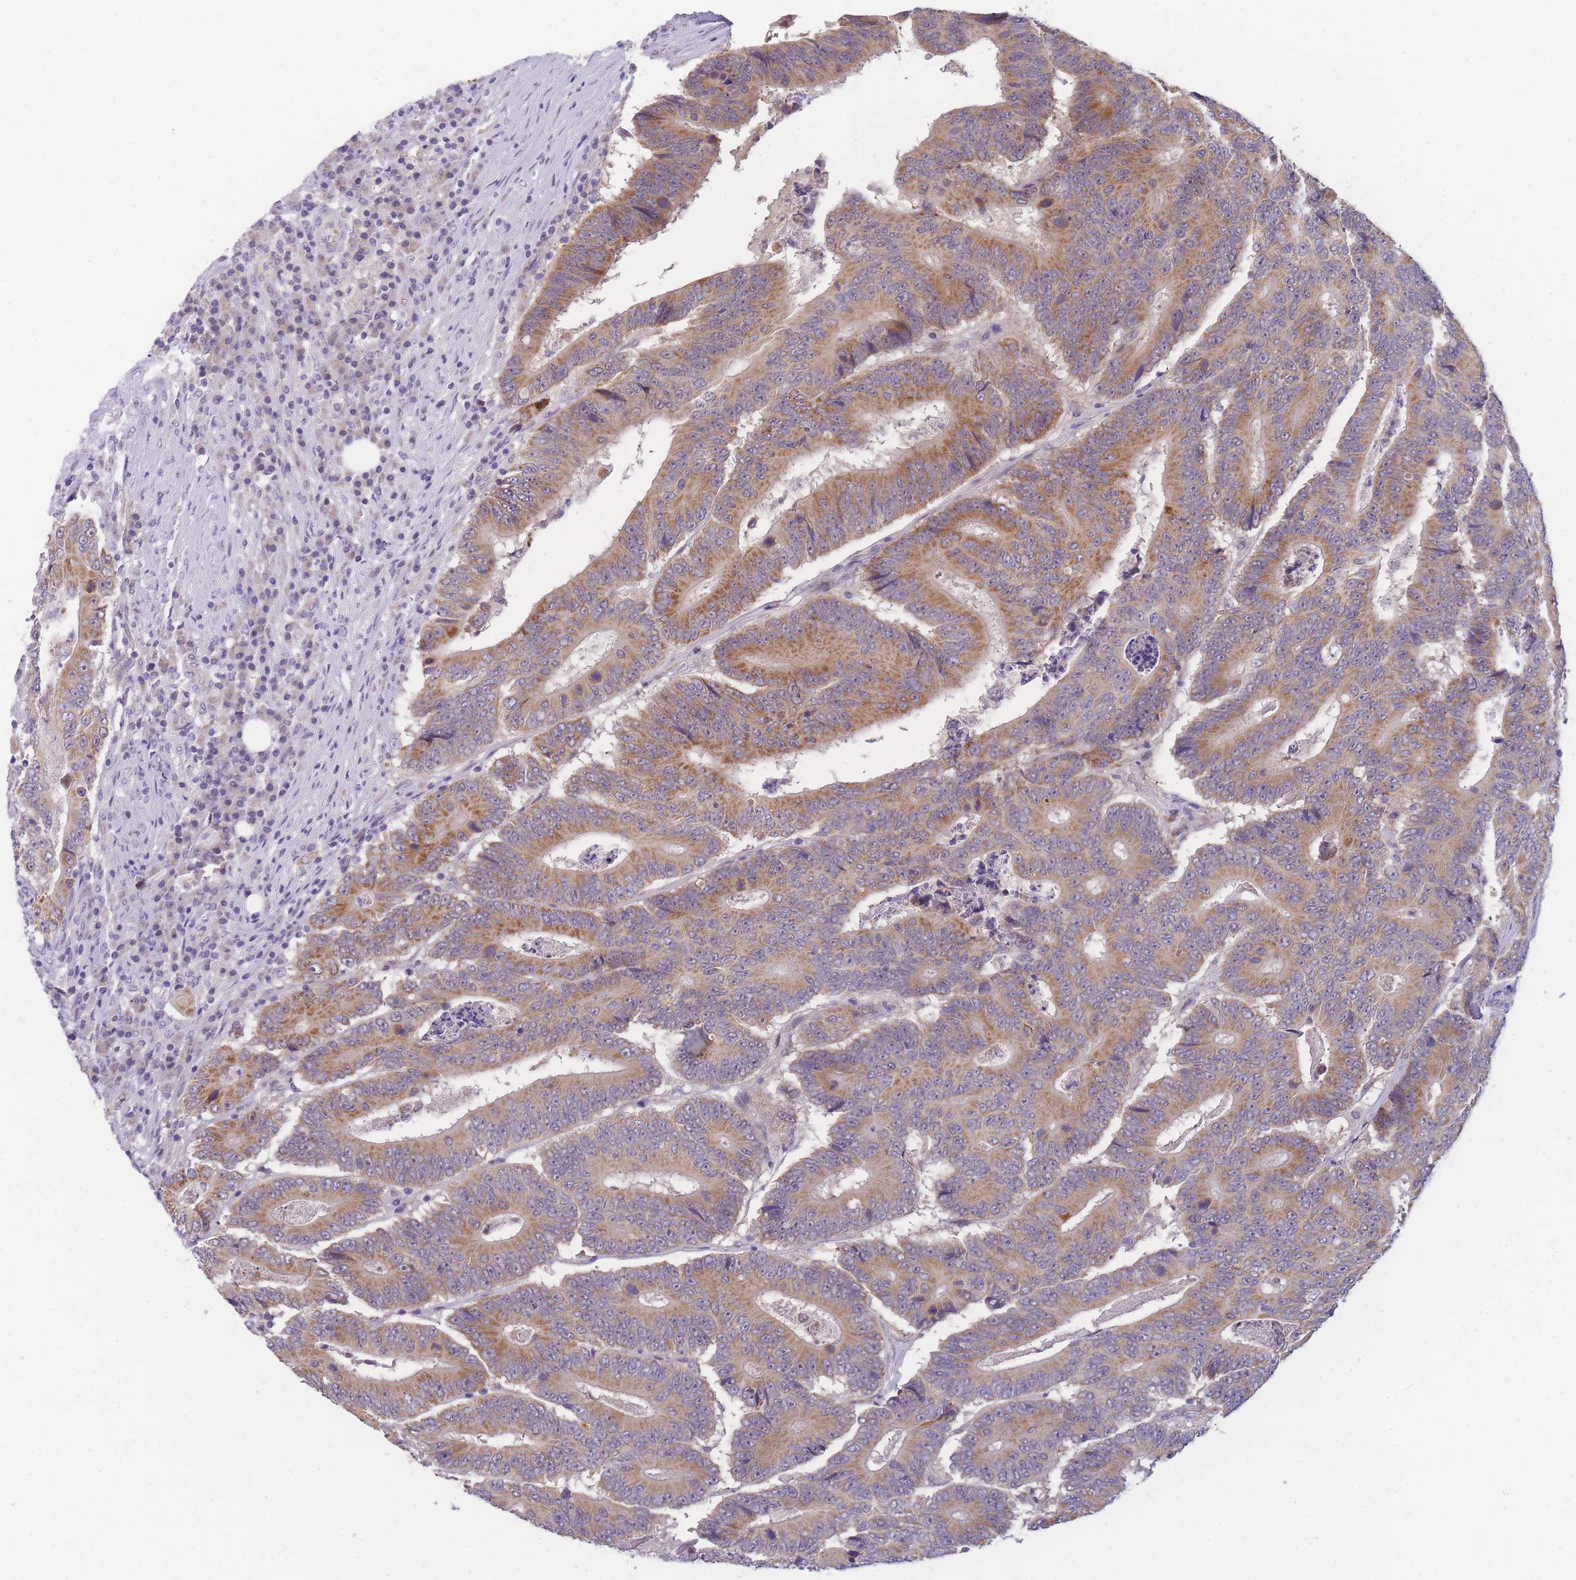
{"staining": {"intensity": "moderate", "quantity": ">75%", "location": "cytoplasmic/membranous"}, "tissue": "colorectal cancer", "cell_type": "Tumor cells", "image_type": "cancer", "snomed": [{"axis": "morphology", "description": "Adenocarcinoma, NOS"}, {"axis": "topography", "description": "Colon"}], "caption": "Adenocarcinoma (colorectal) stained for a protein demonstrates moderate cytoplasmic/membranous positivity in tumor cells.", "gene": "DDX49", "patient": {"sex": "male", "age": 83}}